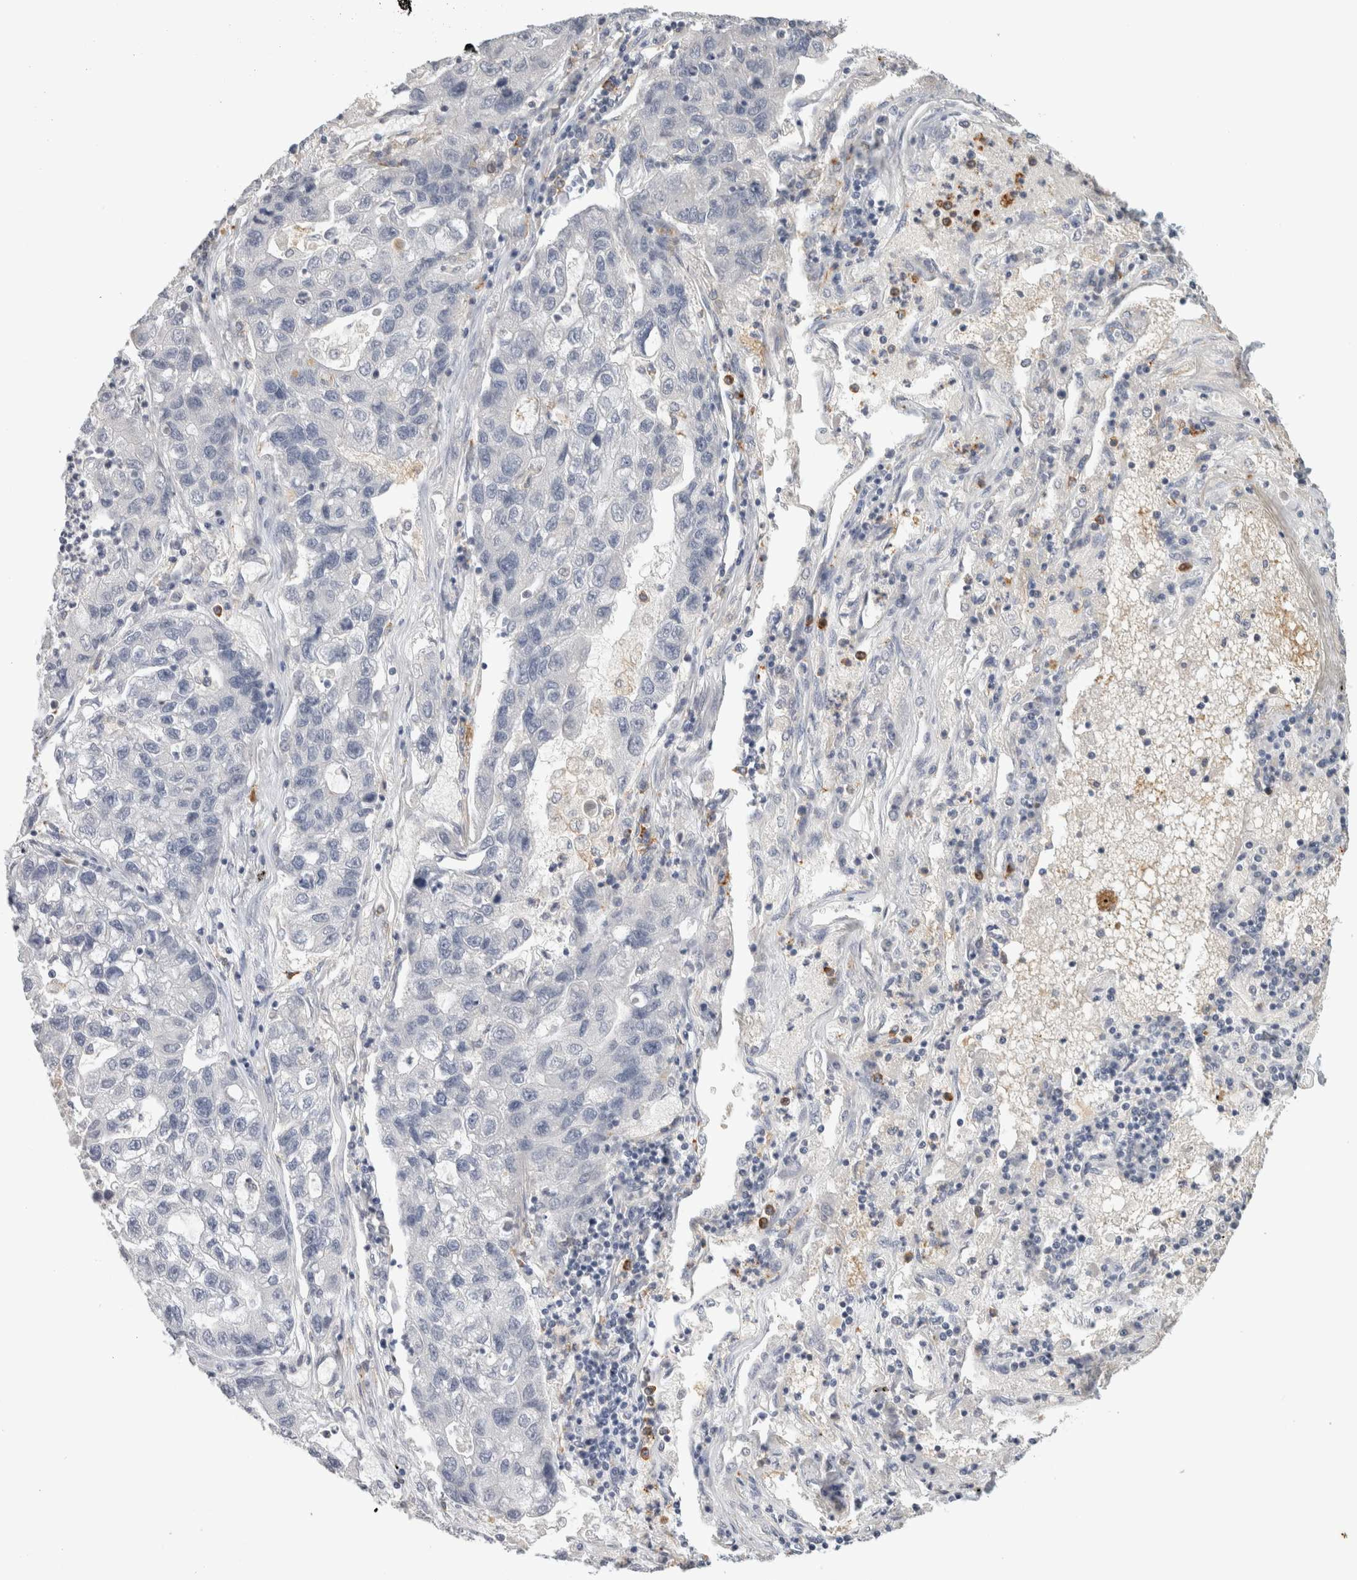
{"staining": {"intensity": "negative", "quantity": "none", "location": "none"}, "tissue": "lung cancer", "cell_type": "Tumor cells", "image_type": "cancer", "snomed": [{"axis": "morphology", "description": "Adenocarcinoma, NOS"}, {"axis": "topography", "description": "Lung"}], "caption": "The immunohistochemistry image has no significant positivity in tumor cells of lung adenocarcinoma tissue.", "gene": "CD36", "patient": {"sex": "female", "age": 51}}